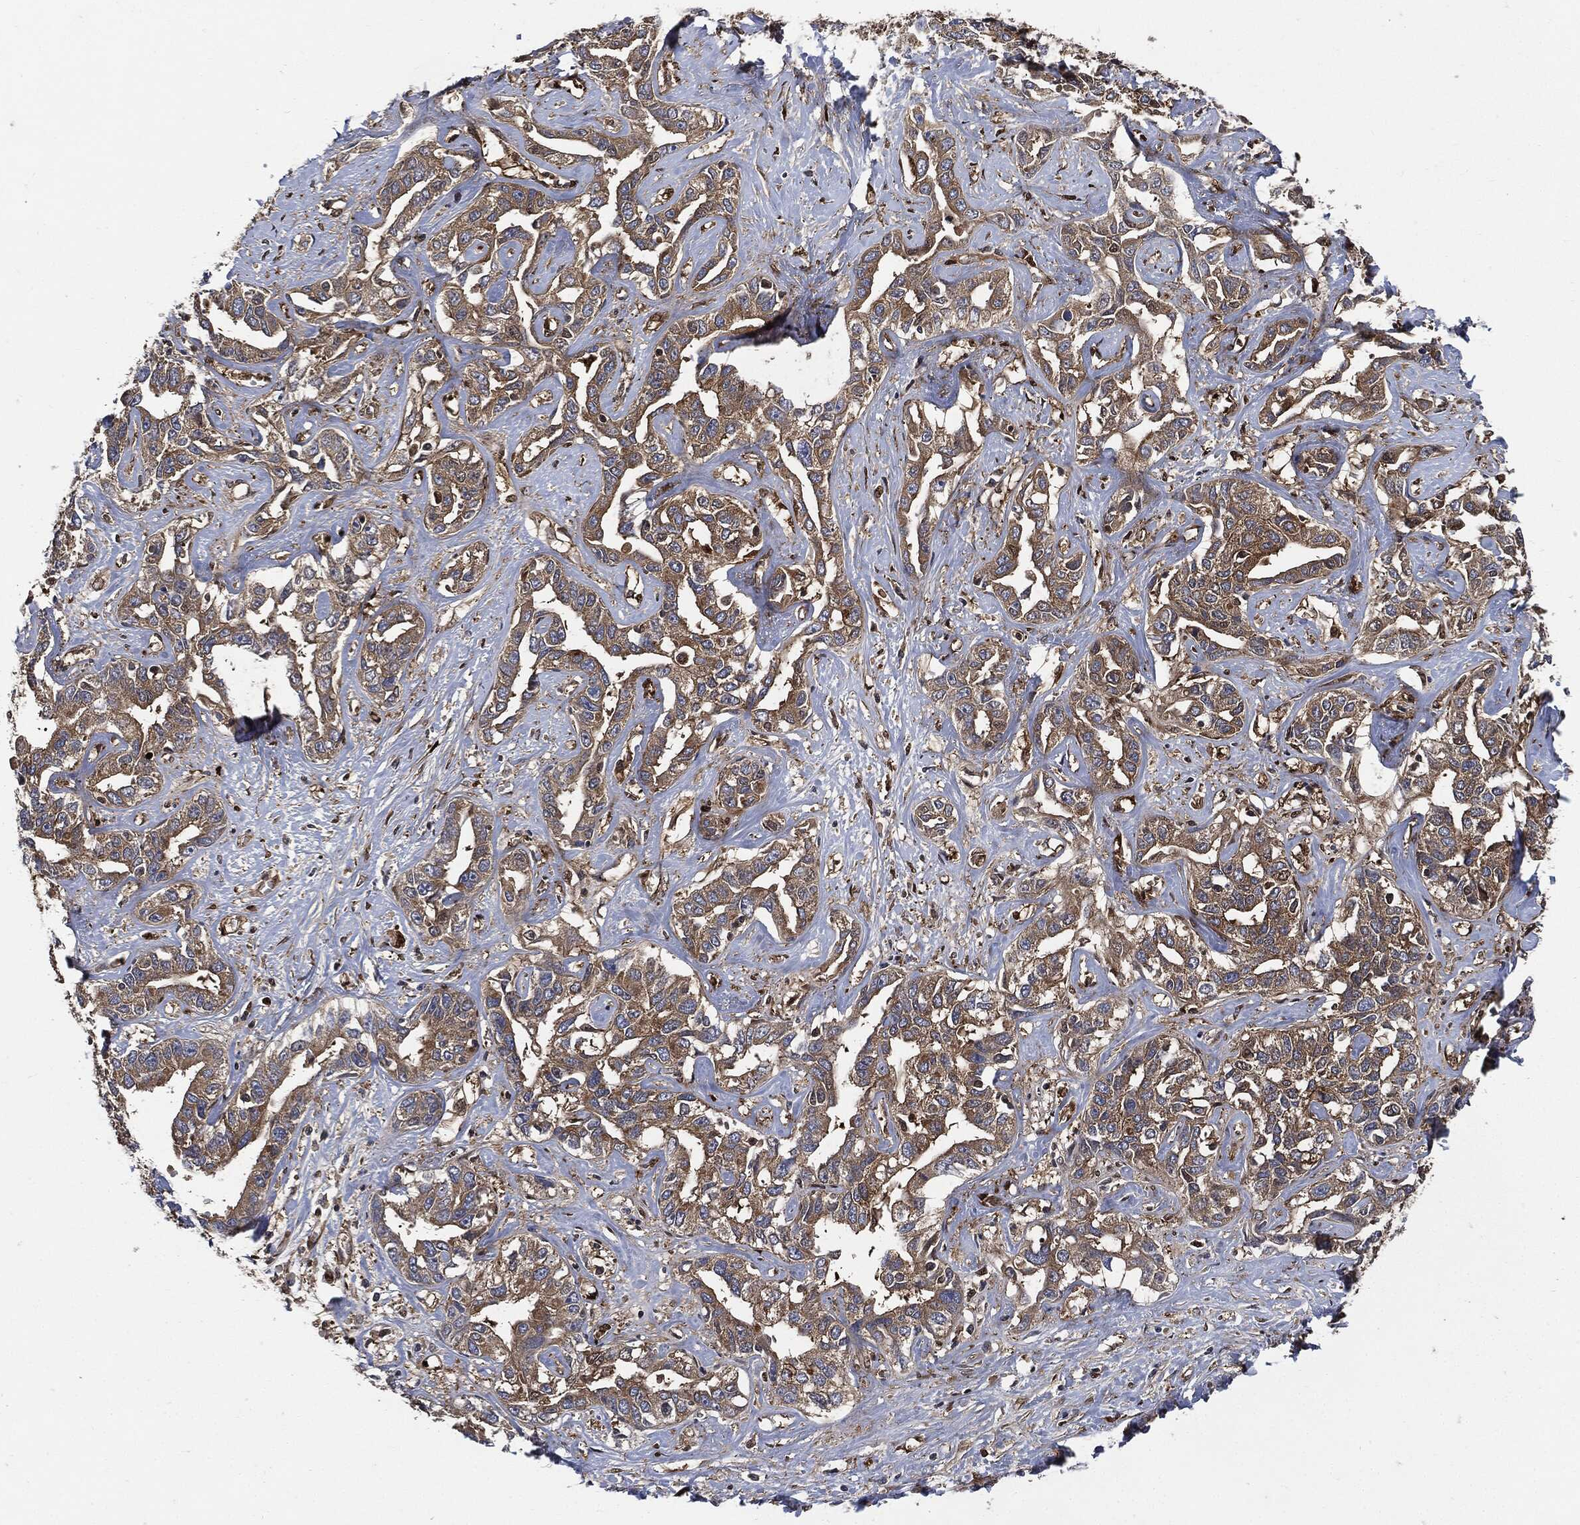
{"staining": {"intensity": "weak", "quantity": ">75%", "location": "cytoplasmic/membranous"}, "tissue": "liver cancer", "cell_type": "Tumor cells", "image_type": "cancer", "snomed": [{"axis": "morphology", "description": "Cholangiocarcinoma"}, {"axis": "topography", "description": "Liver"}], "caption": "Cholangiocarcinoma (liver) tissue shows weak cytoplasmic/membranous positivity in about >75% of tumor cells (Brightfield microscopy of DAB IHC at high magnification).", "gene": "XPNPEP1", "patient": {"sex": "male", "age": 59}}